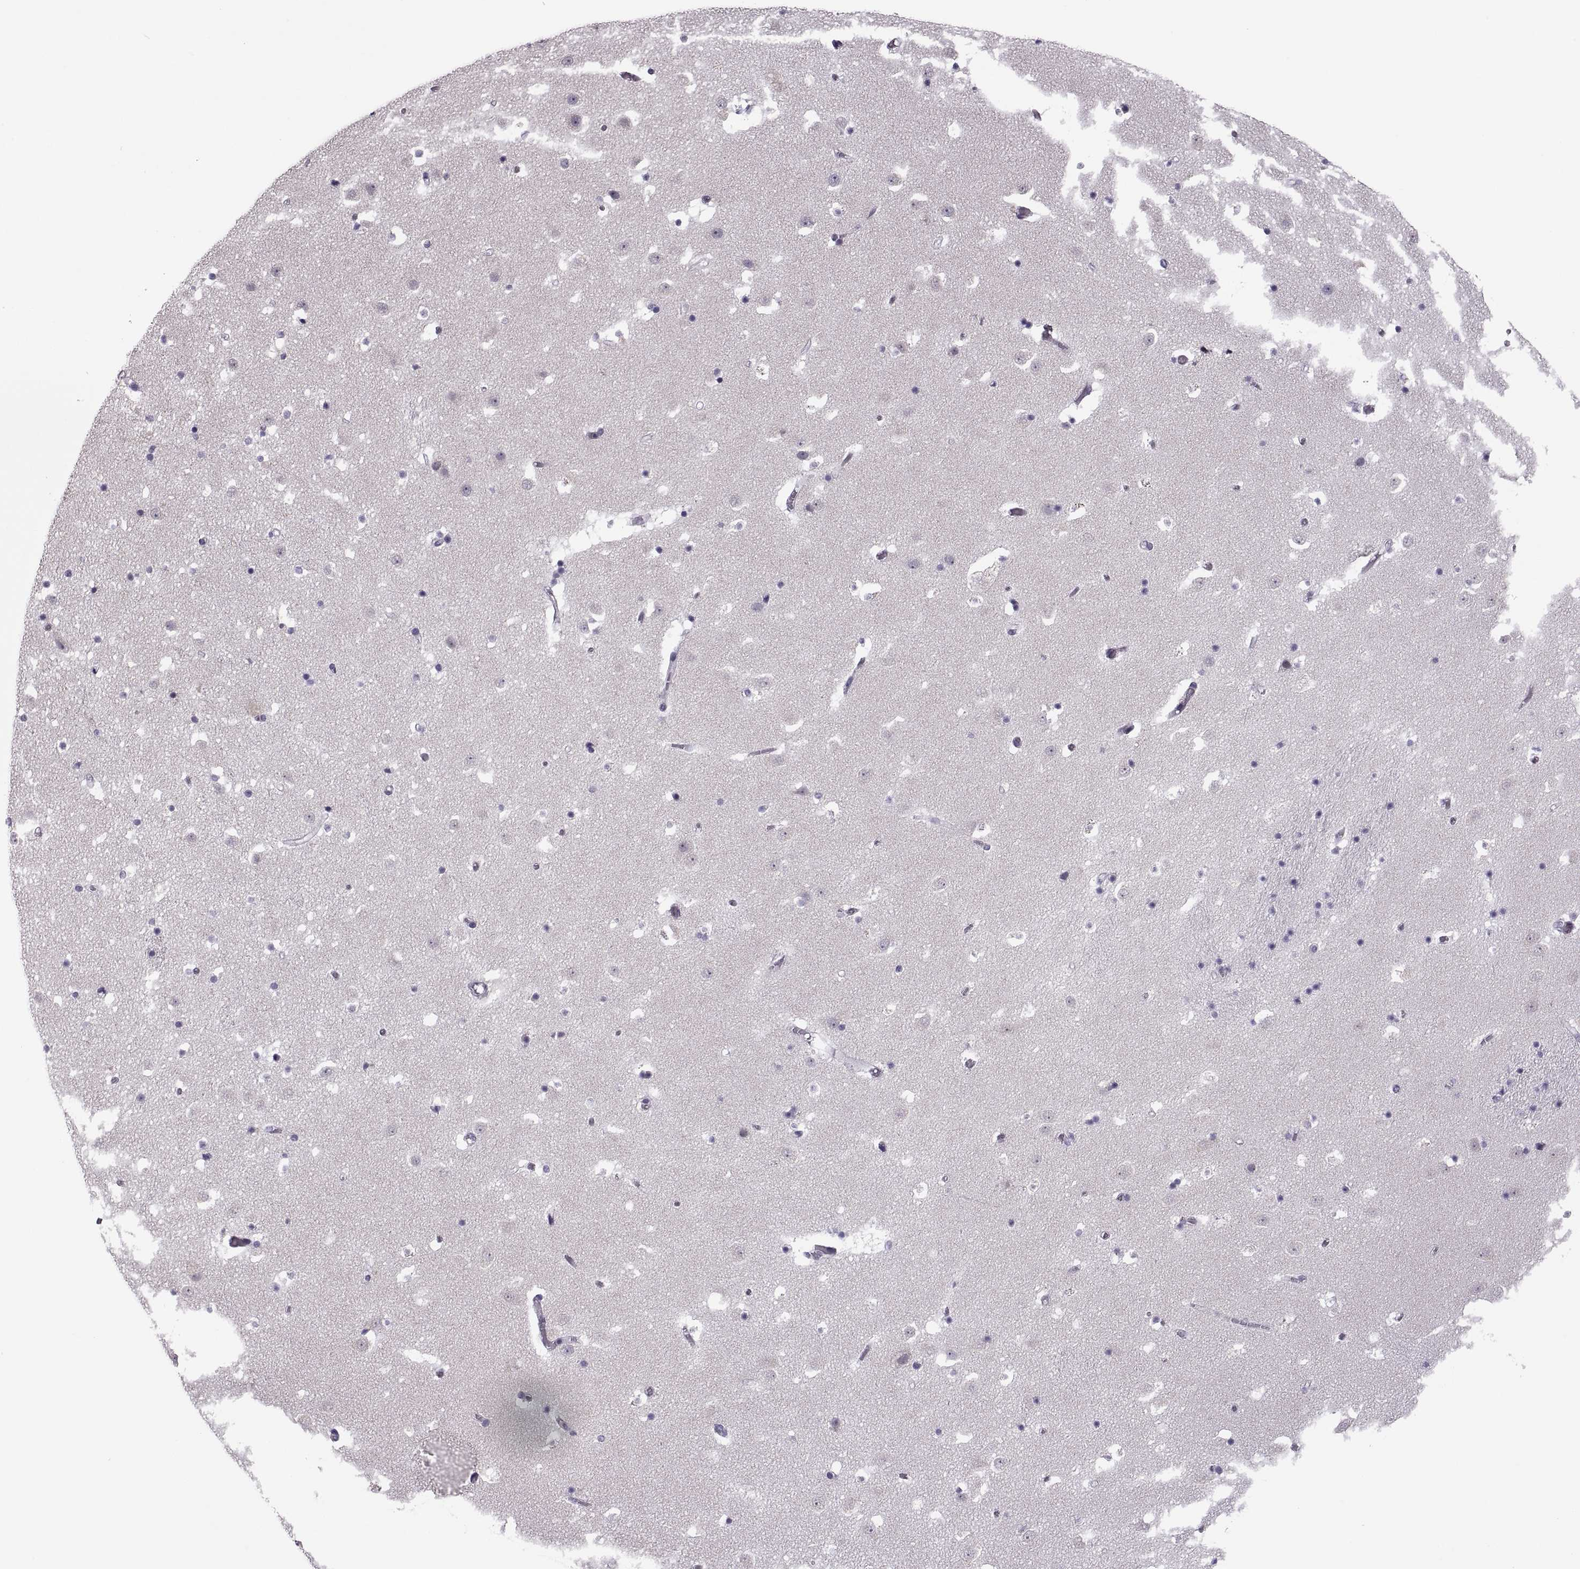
{"staining": {"intensity": "negative", "quantity": "none", "location": "none"}, "tissue": "caudate", "cell_type": "Glial cells", "image_type": "normal", "snomed": [{"axis": "morphology", "description": "Normal tissue, NOS"}, {"axis": "topography", "description": "Lateral ventricle wall"}], "caption": "This is a micrograph of immunohistochemistry staining of benign caudate, which shows no expression in glial cells.", "gene": "ADH6", "patient": {"sex": "female", "age": 42}}